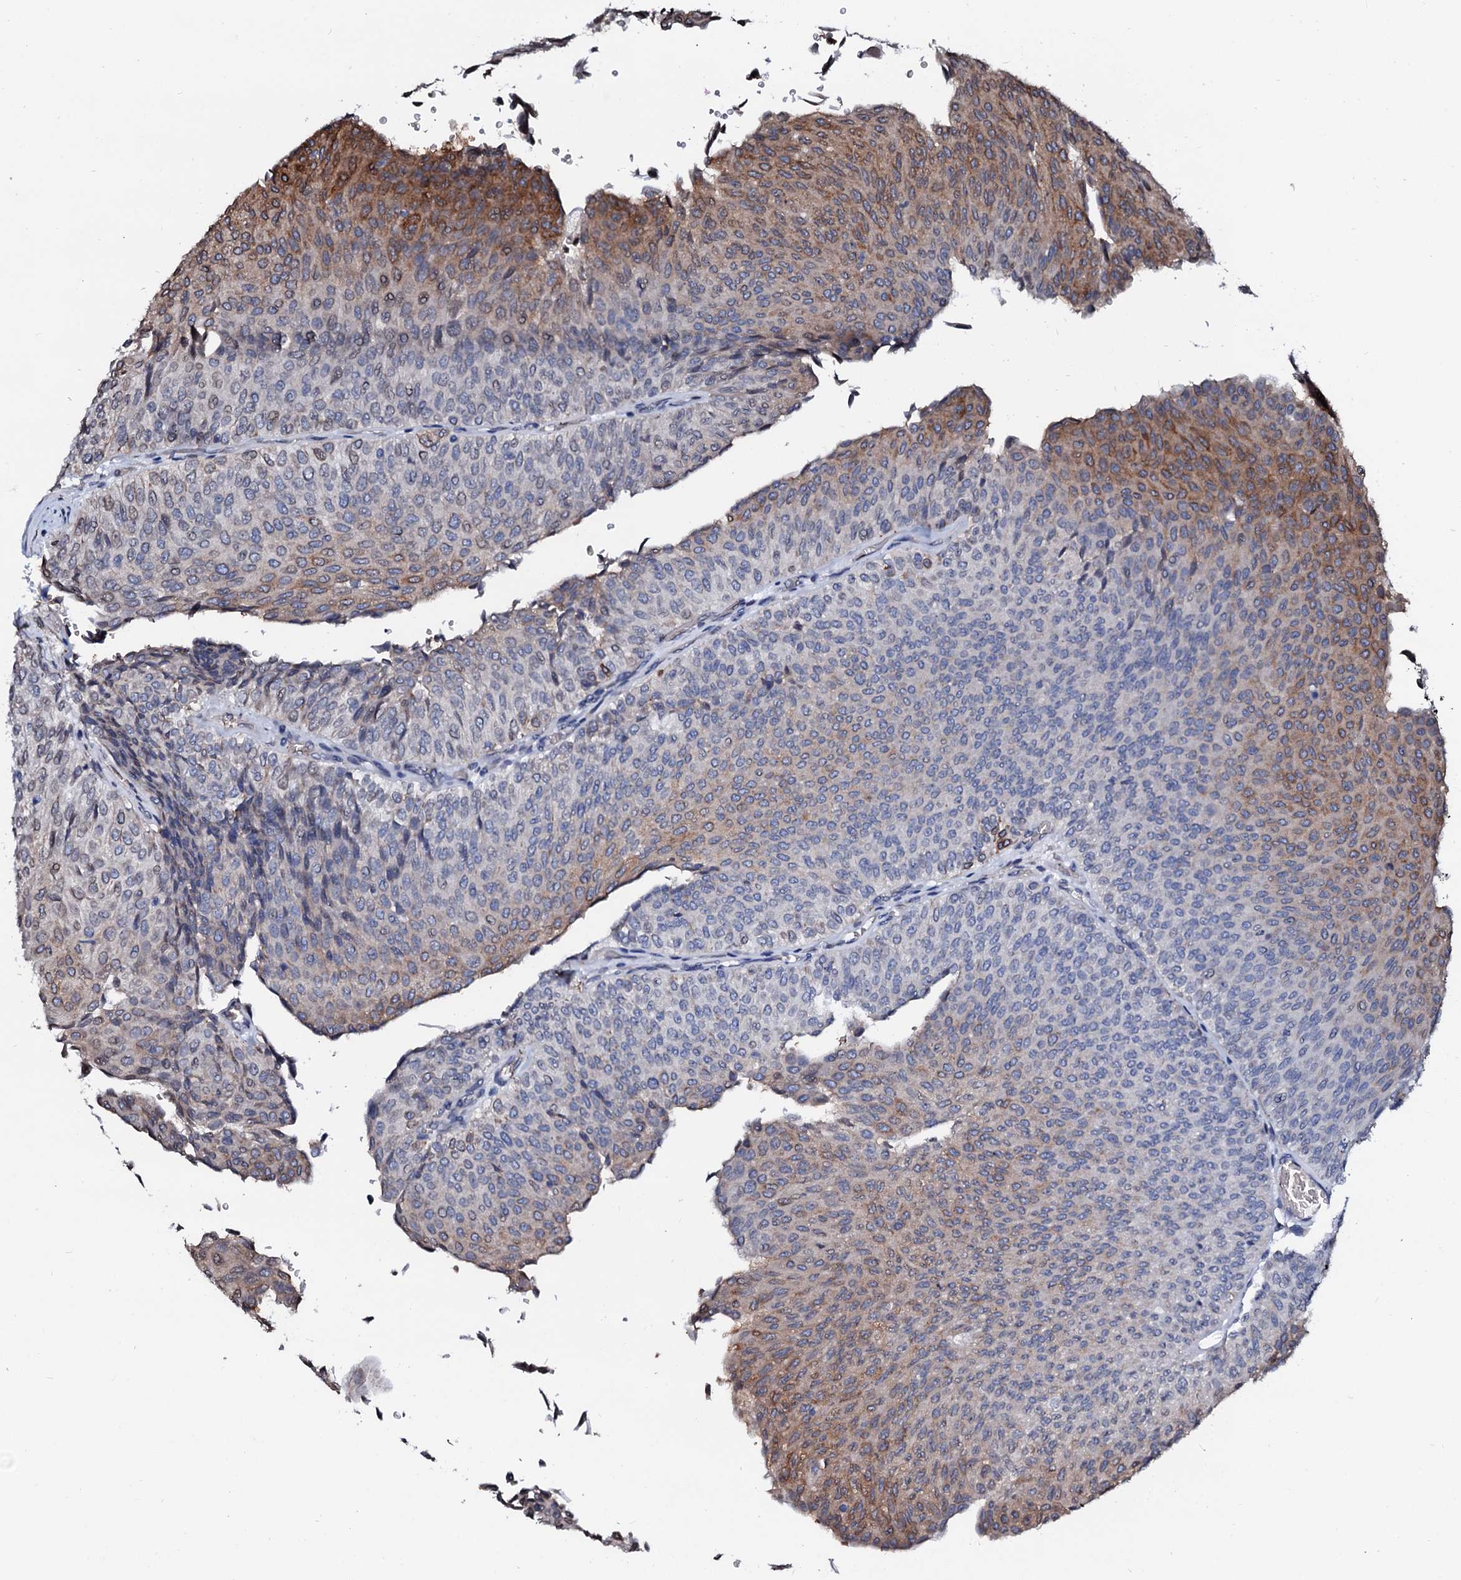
{"staining": {"intensity": "moderate", "quantity": "25%-75%", "location": "cytoplasmic/membranous,nuclear"}, "tissue": "urothelial cancer", "cell_type": "Tumor cells", "image_type": "cancer", "snomed": [{"axis": "morphology", "description": "Urothelial carcinoma, Low grade"}, {"axis": "topography", "description": "Urinary bladder"}], "caption": "IHC staining of urothelial carcinoma (low-grade), which reveals medium levels of moderate cytoplasmic/membranous and nuclear positivity in approximately 25%-75% of tumor cells indicating moderate cytoplasmic/membranous and nuclear protein expression. The staining was performed using DAB (brown) for protein detection and nuclei were counterstained in hematoxylin (blue).", "gene": "NRP2", "patient": {"sex": "male", "age": 78}}